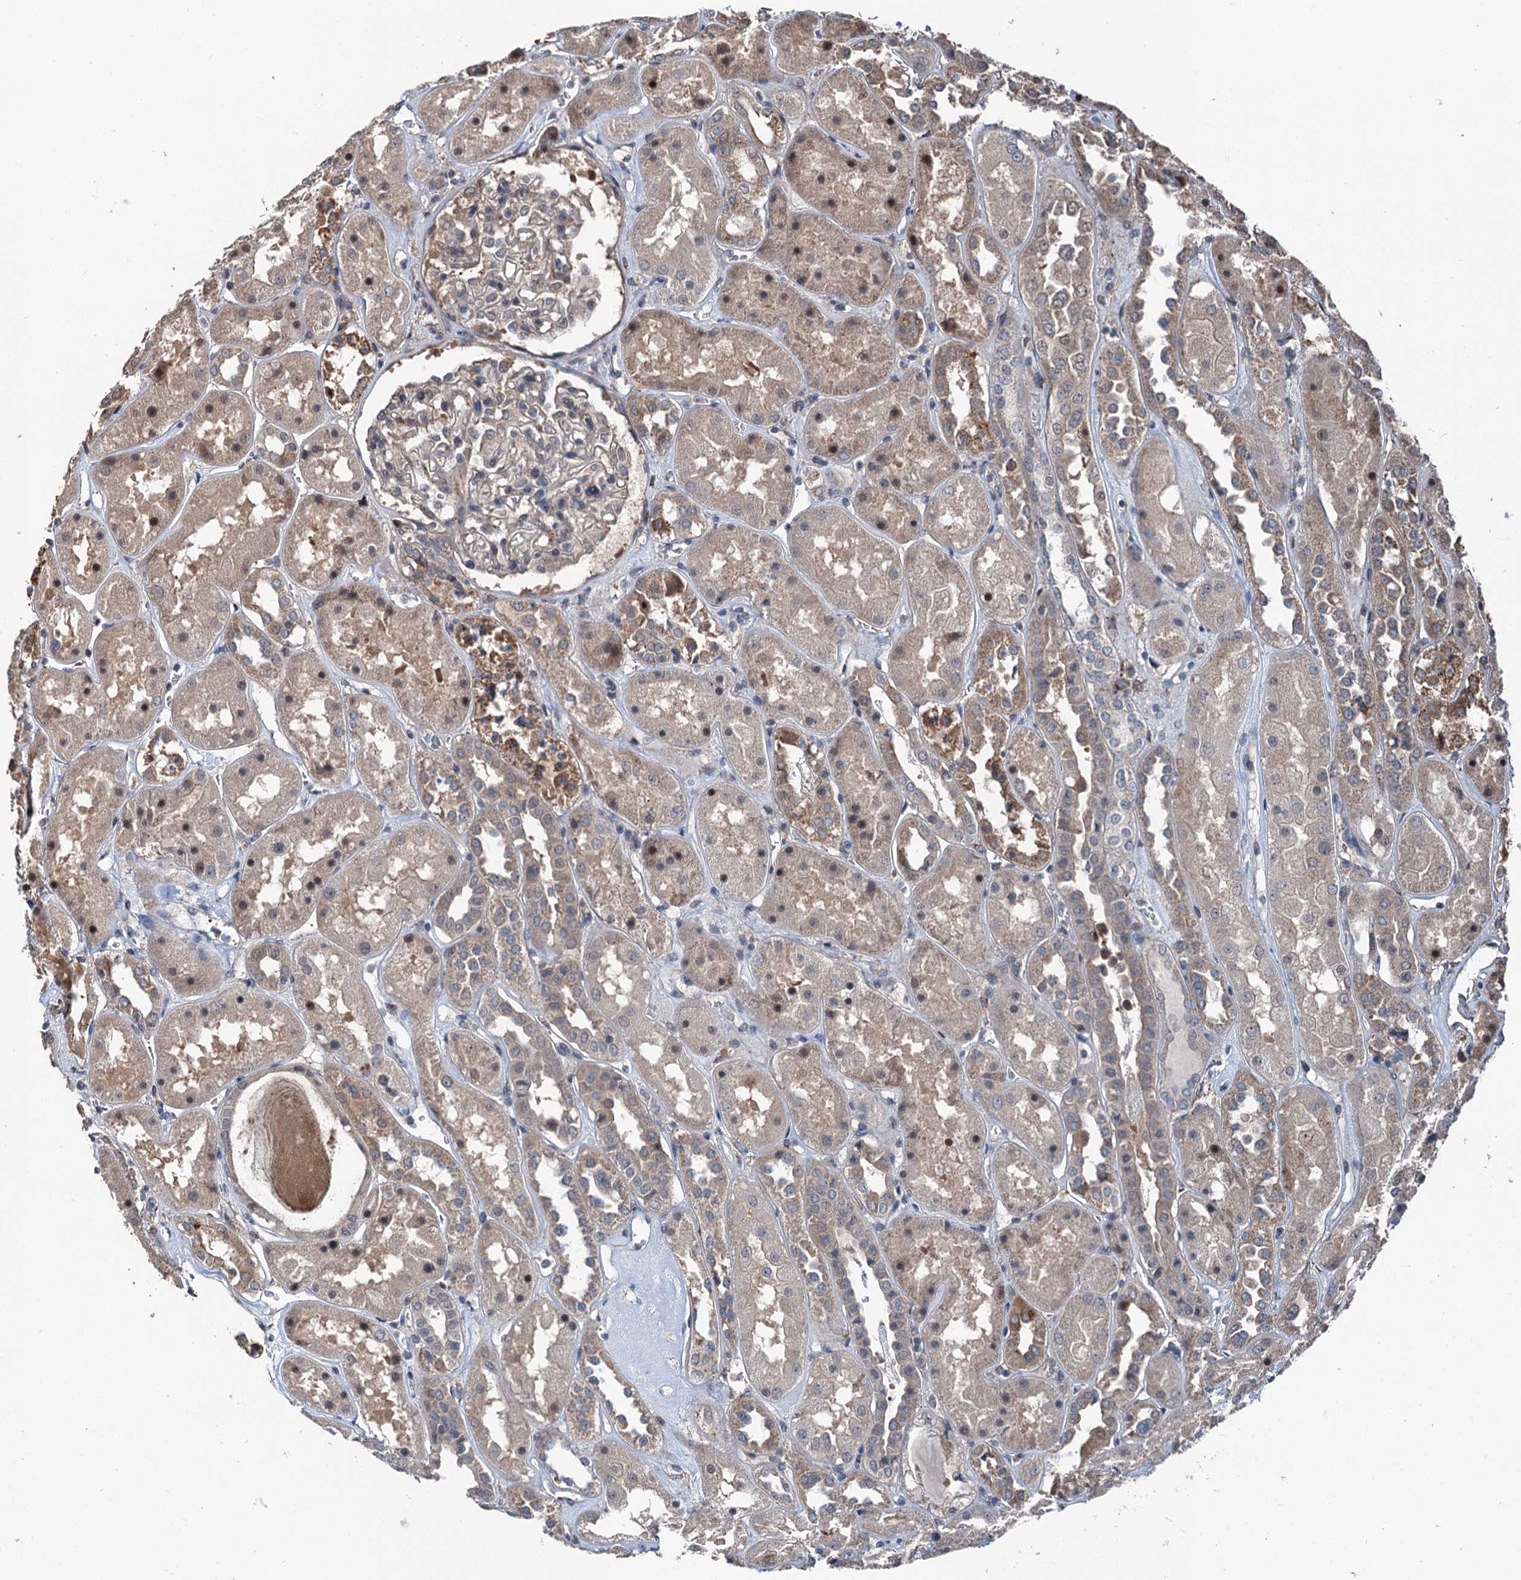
{"staining": {"intensity": "negative", "quantity": "none", "location": "none"}, "tissue": "kidney", "cell_type": "Cells in glomeruli", "image_type": "normal", "snomed": [{"axis": "morphology", "description": "Normal tissue, NOS"}, {"axis": "topography", "description": "Kidney"}], "caption": "Immunohistochemistry micrograph of benign human kidney stained for a protein (brown), which displays no staining in cells in glomeruli. (DAB immunohistochemistry (IHC) visualized using brightfield microscopy, high magnification).", "gene": "PSMD13", "patient": {"sex": "male", "age": 70}}